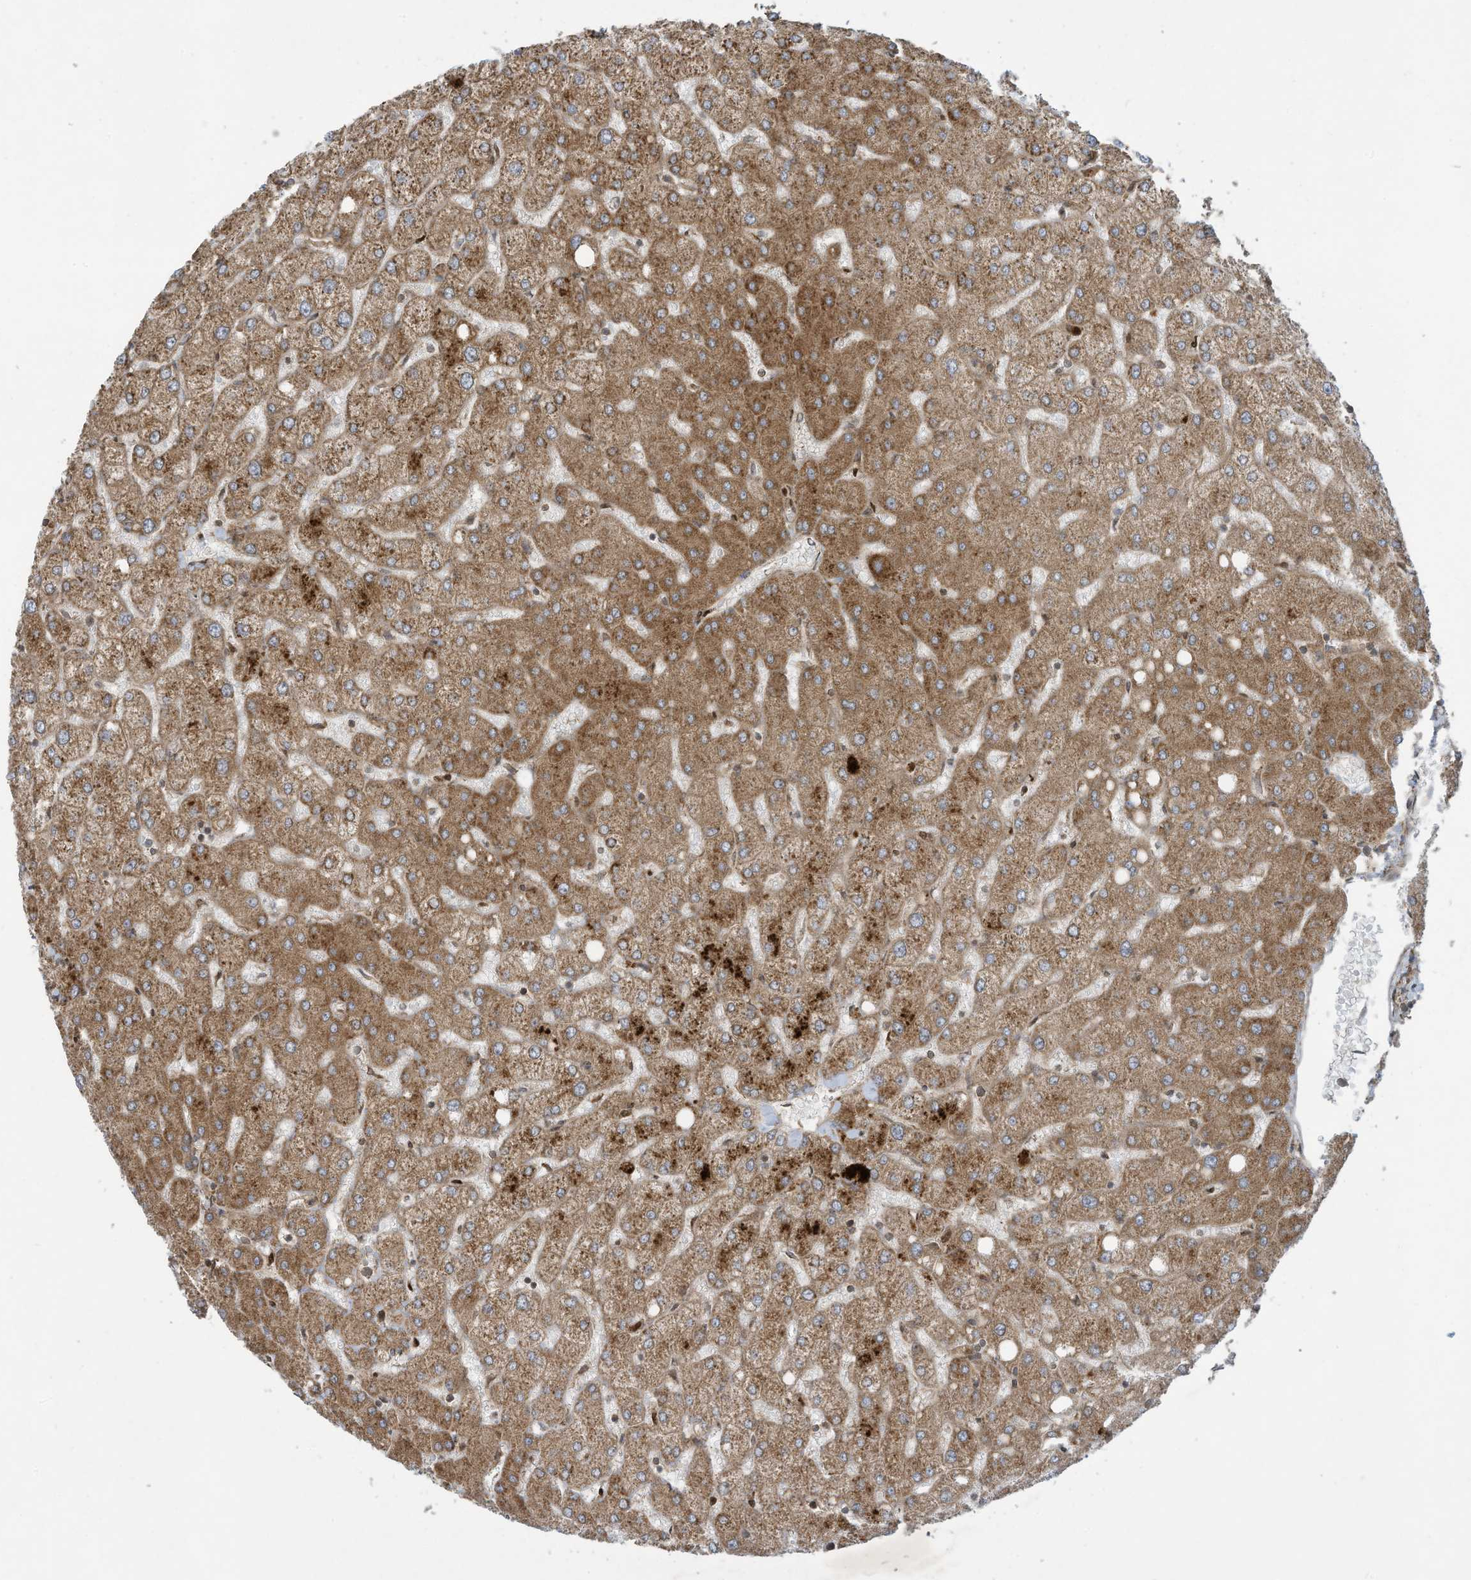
{"staining": {"intensity": "moderate", "quantity": ">75%", "location": "cytoplasmic/membranous"}, "tissue": "liver", "cell_type": "Cholangiocytes", "image_type": "normal", "snomed": [{"axis": "morphology", "description": "Normal tissue, NOS"}, {"axis": "topography", "description": "Liver"}], "caption": "Immunohistochemical staining of unremarkable liver exhibits >75% levels of moderate cytoplasmic/membranous protein positivity in about >75% of cholangiocytes. Nuclei are stained in blue.", "gene": "DDIT4", "patient": {"sex": "female", "age": 54}}